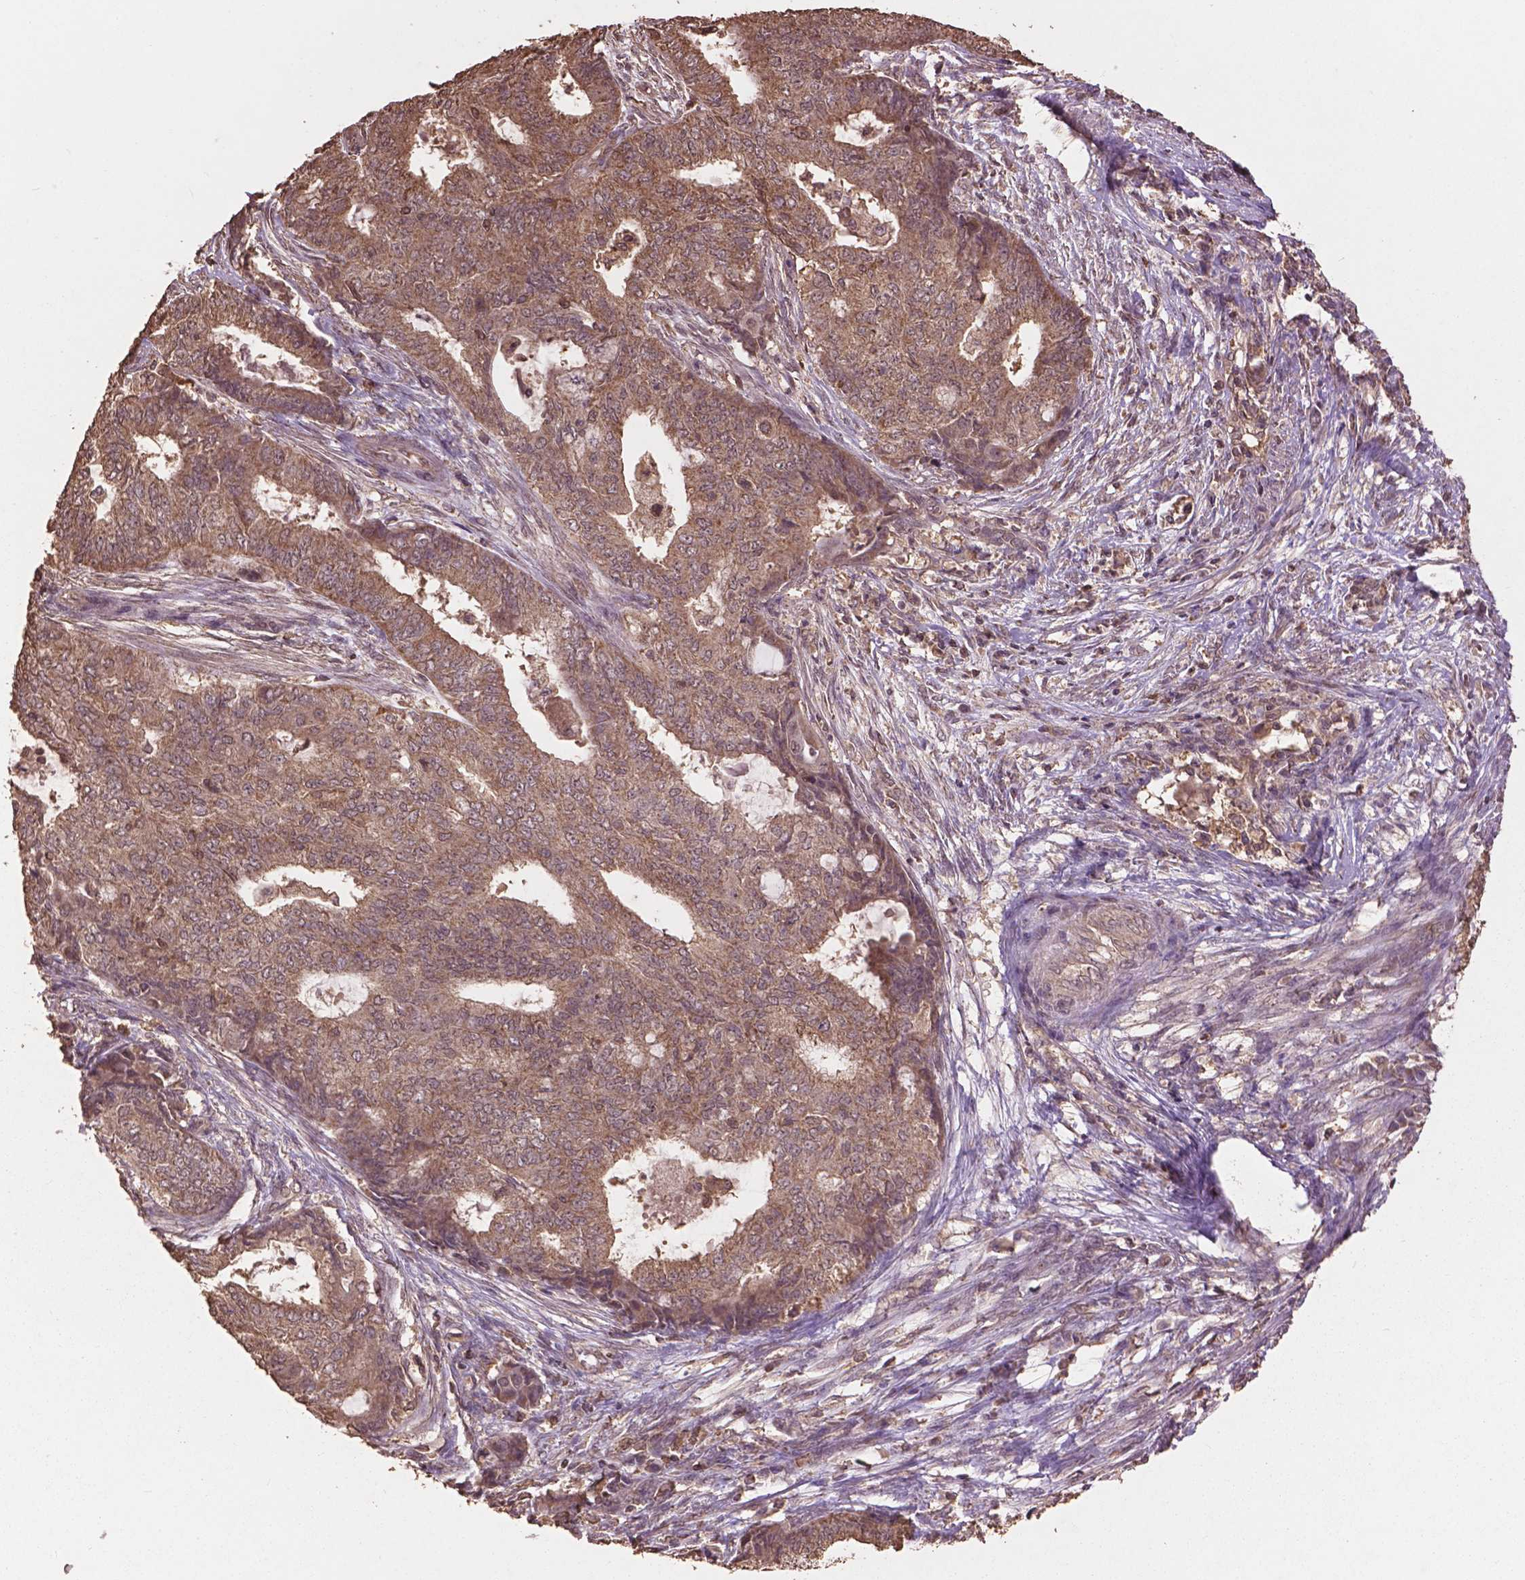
{"staining": {"intensity": "weak", "quantity": ">75%", "location": "cytoplasmic/membranous"}, "tissue": "endometrial cancer", "cell_type": "Tumor cells", "image_type": "cancer", "snomed": [{"axis": "morphology", "description": "Adenocarcinoma, NOS"}, {"axis": "topography", "description": "Endometrium"}], "caption": "IHC staining of endometrial adenocarcinoma, which demonstrates low levels of weak cytoplasmic/membranous positivity in about >75% of tumor cells indicating weak cytoplasmic/membranous protein staining. The staining was performed using DAB (brown) for protein detection and nuclei were counterstained in hematoxylin (blue).", "gene": "BABAM1", "patient": {"sex": "female", "age": 62}}